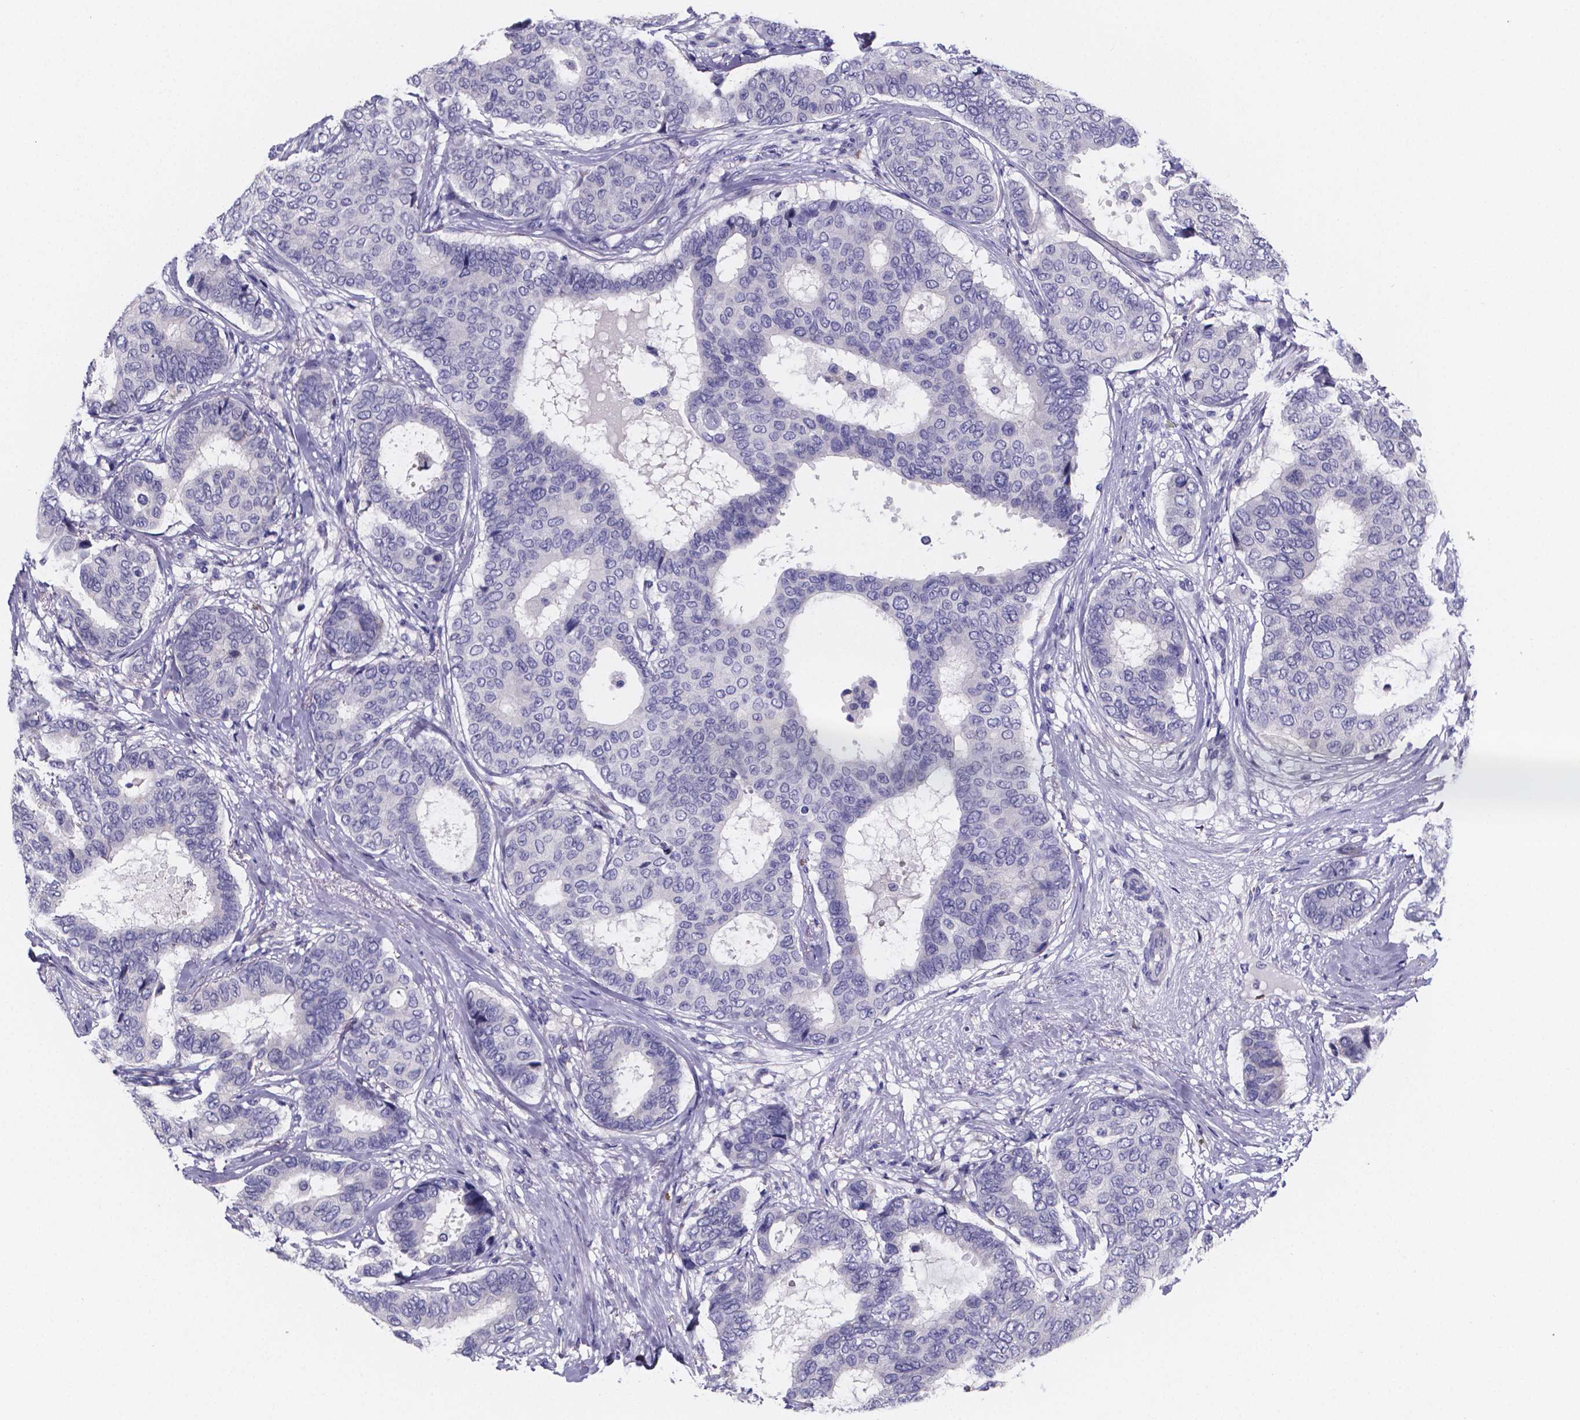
{"staining": {"intensity": "negative", "quantity": "none", "location": "none"}, "tissue": "breast cancer", "cell_type": "Tumor cells", "image_type": "cancer", "snomed": [{"axis": "morphology", "description": "Duct carcinoma"}, {"axis": "topography", "description": "Breast"}], "caption": "Image shows no significant protein positivity in tumor cells of breast cancer.", "gene": "GABRA3", "patient": {"sex": "female", "age": 75}}